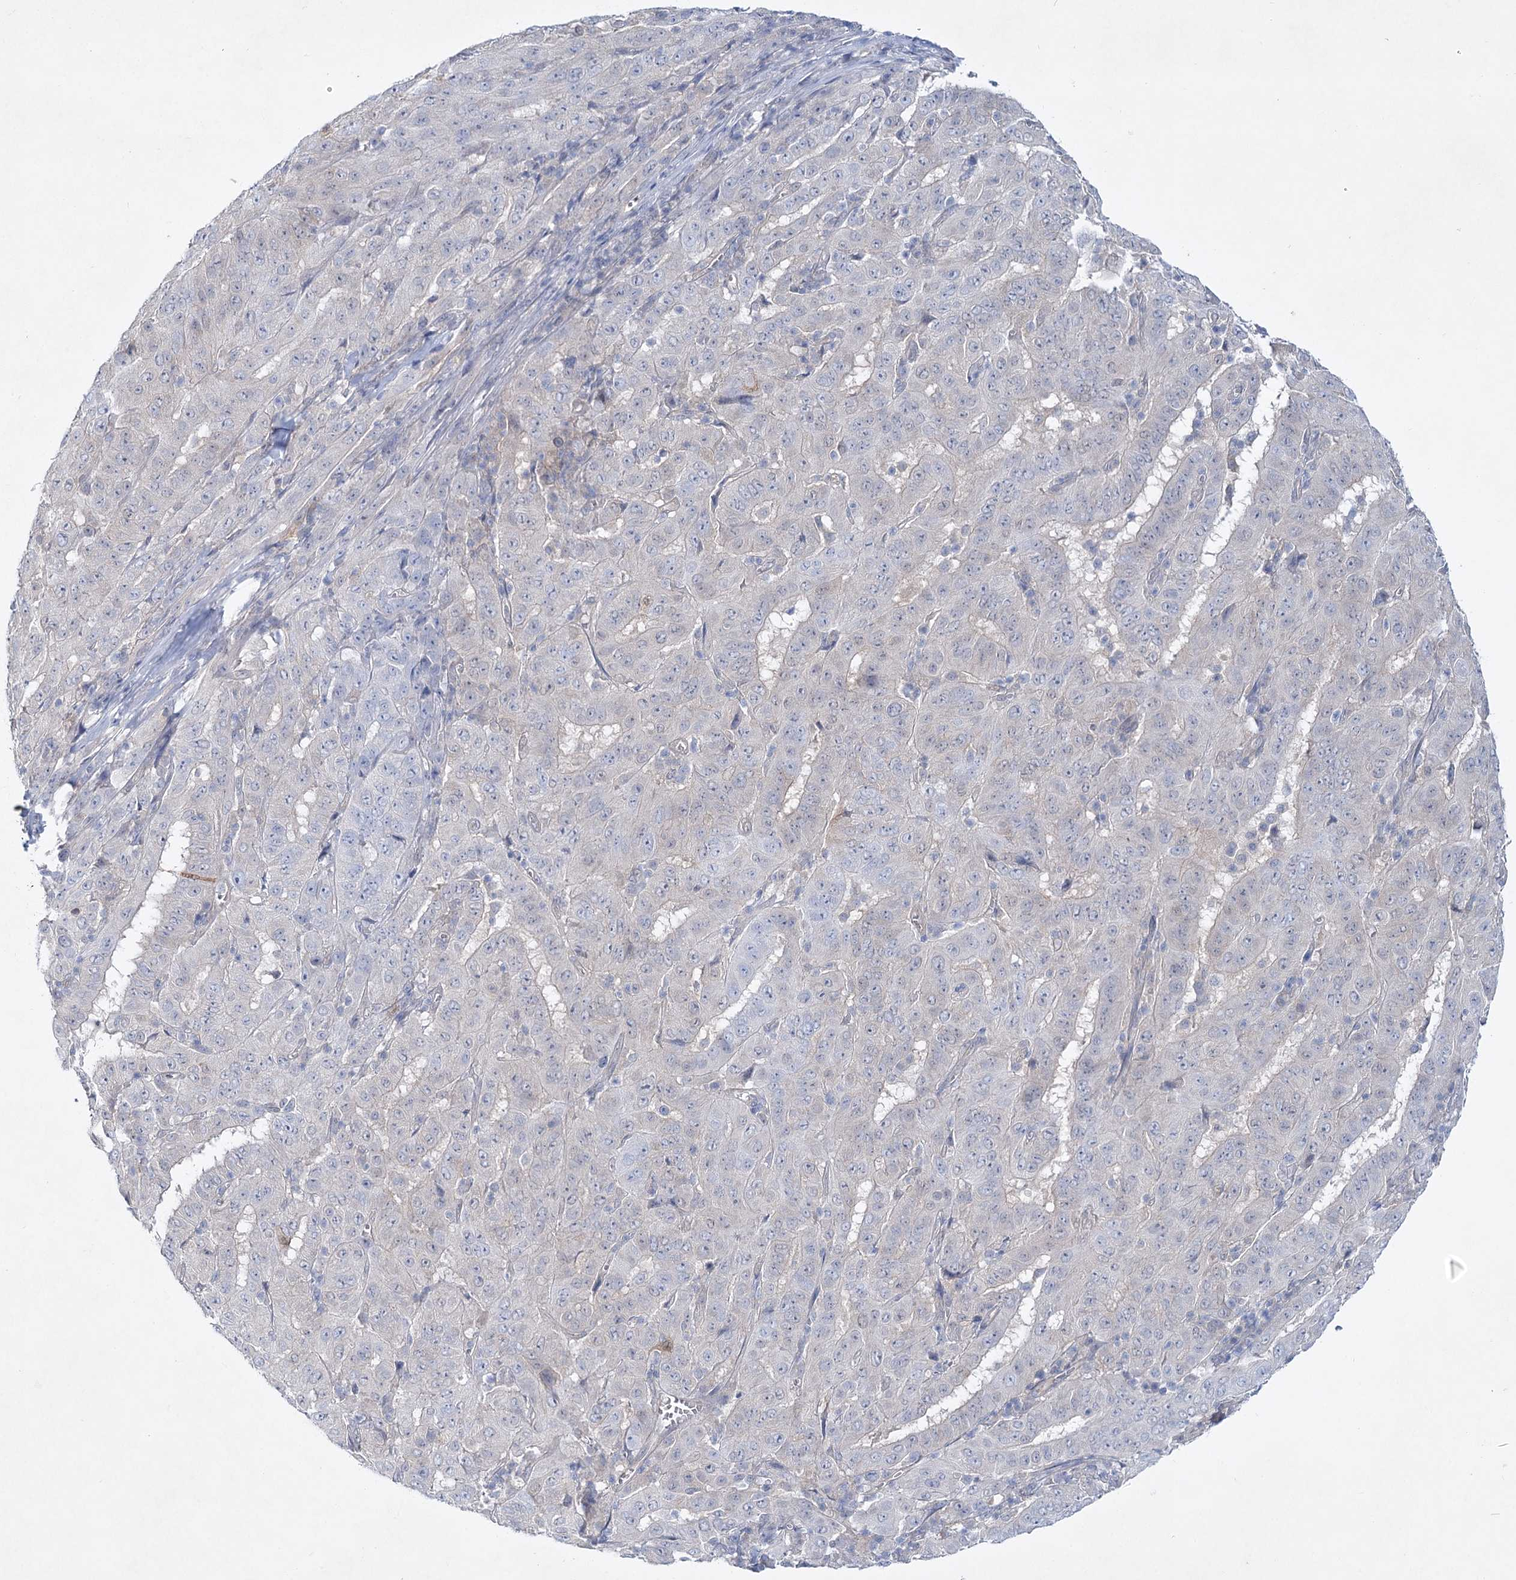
{"staining": {"intensity": "negative", "quantity": "none", "location": "none"}, "tissue": "pancreatic cancer", "cell_type": "Tumor cells", "image_type": "cancer", "snomed": [{"axis": "morphology", "description": "Adenocarcinoma, NOS"}, {"axis": "topography", "description": "Pancreas"}], "caption": "The IHC image has no significant expression in tumor cells of adenocarcinoma (pancreatic) tissue. Nuclei are stained in blue.", "gene": "AAMDC", "patient": {"sex": "male", "age": 63}}